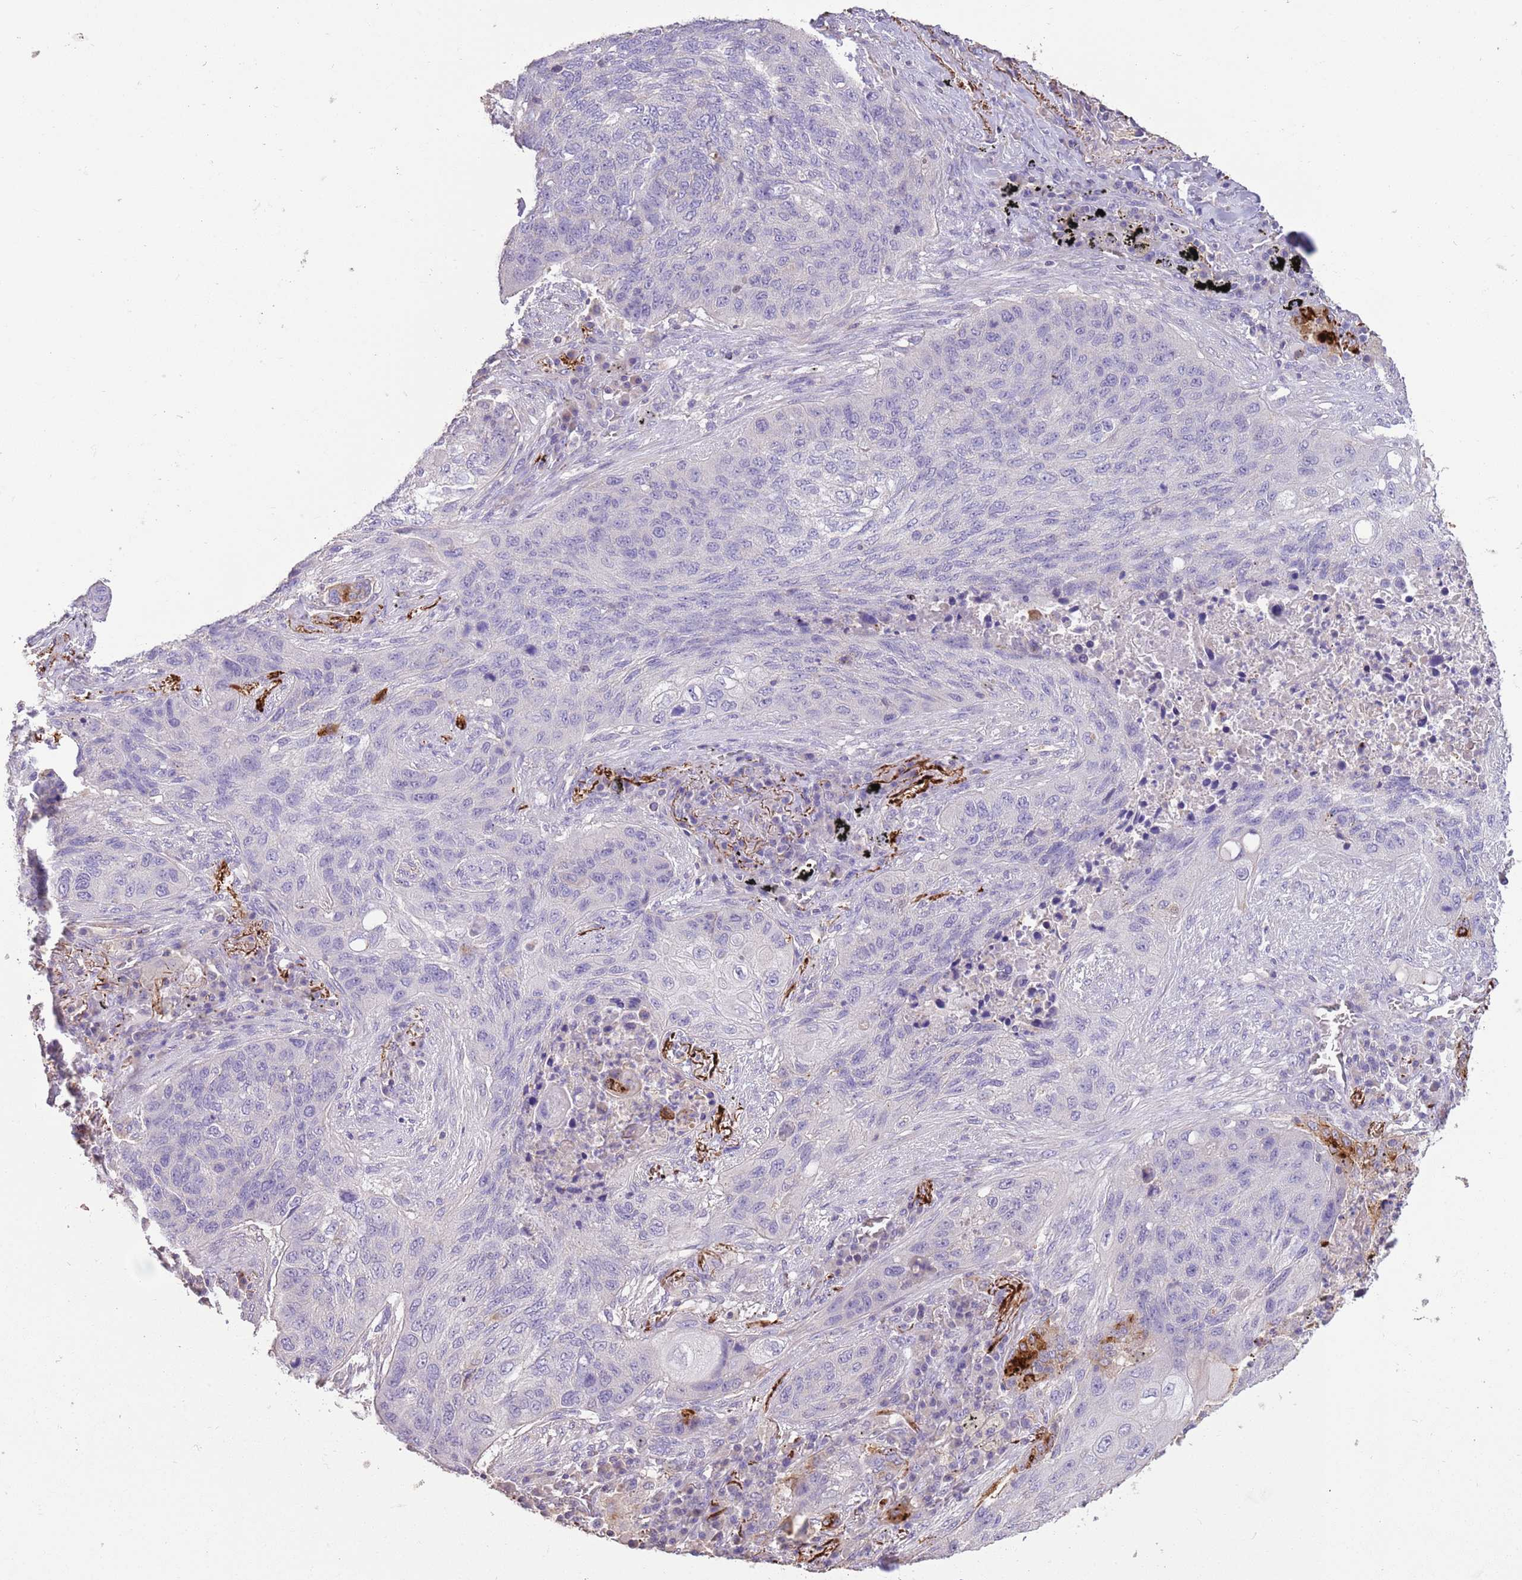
{"staining": {"intensity": "negative", "quantity": "none", "location": "none"}, "tissue": "lung cancer", "cell_type": "Tumor cells", "image_type": "cancer", "snomed": [{"axis": "morphology", "description": "Squamous cell carcinoma, NOS"}, {"axis": "topography", "description": "Lung"}], "caption": "DAB (3,3'-diaminobenzidine) immunohistochemical staining of human lung squamous cell carcinoma exhibits no significant expression in tumor cells. (IHC, brightfield microscopy, high magnification).", "gene": "SFTPA1", "patient": {"sex": "female", "age": 63}}